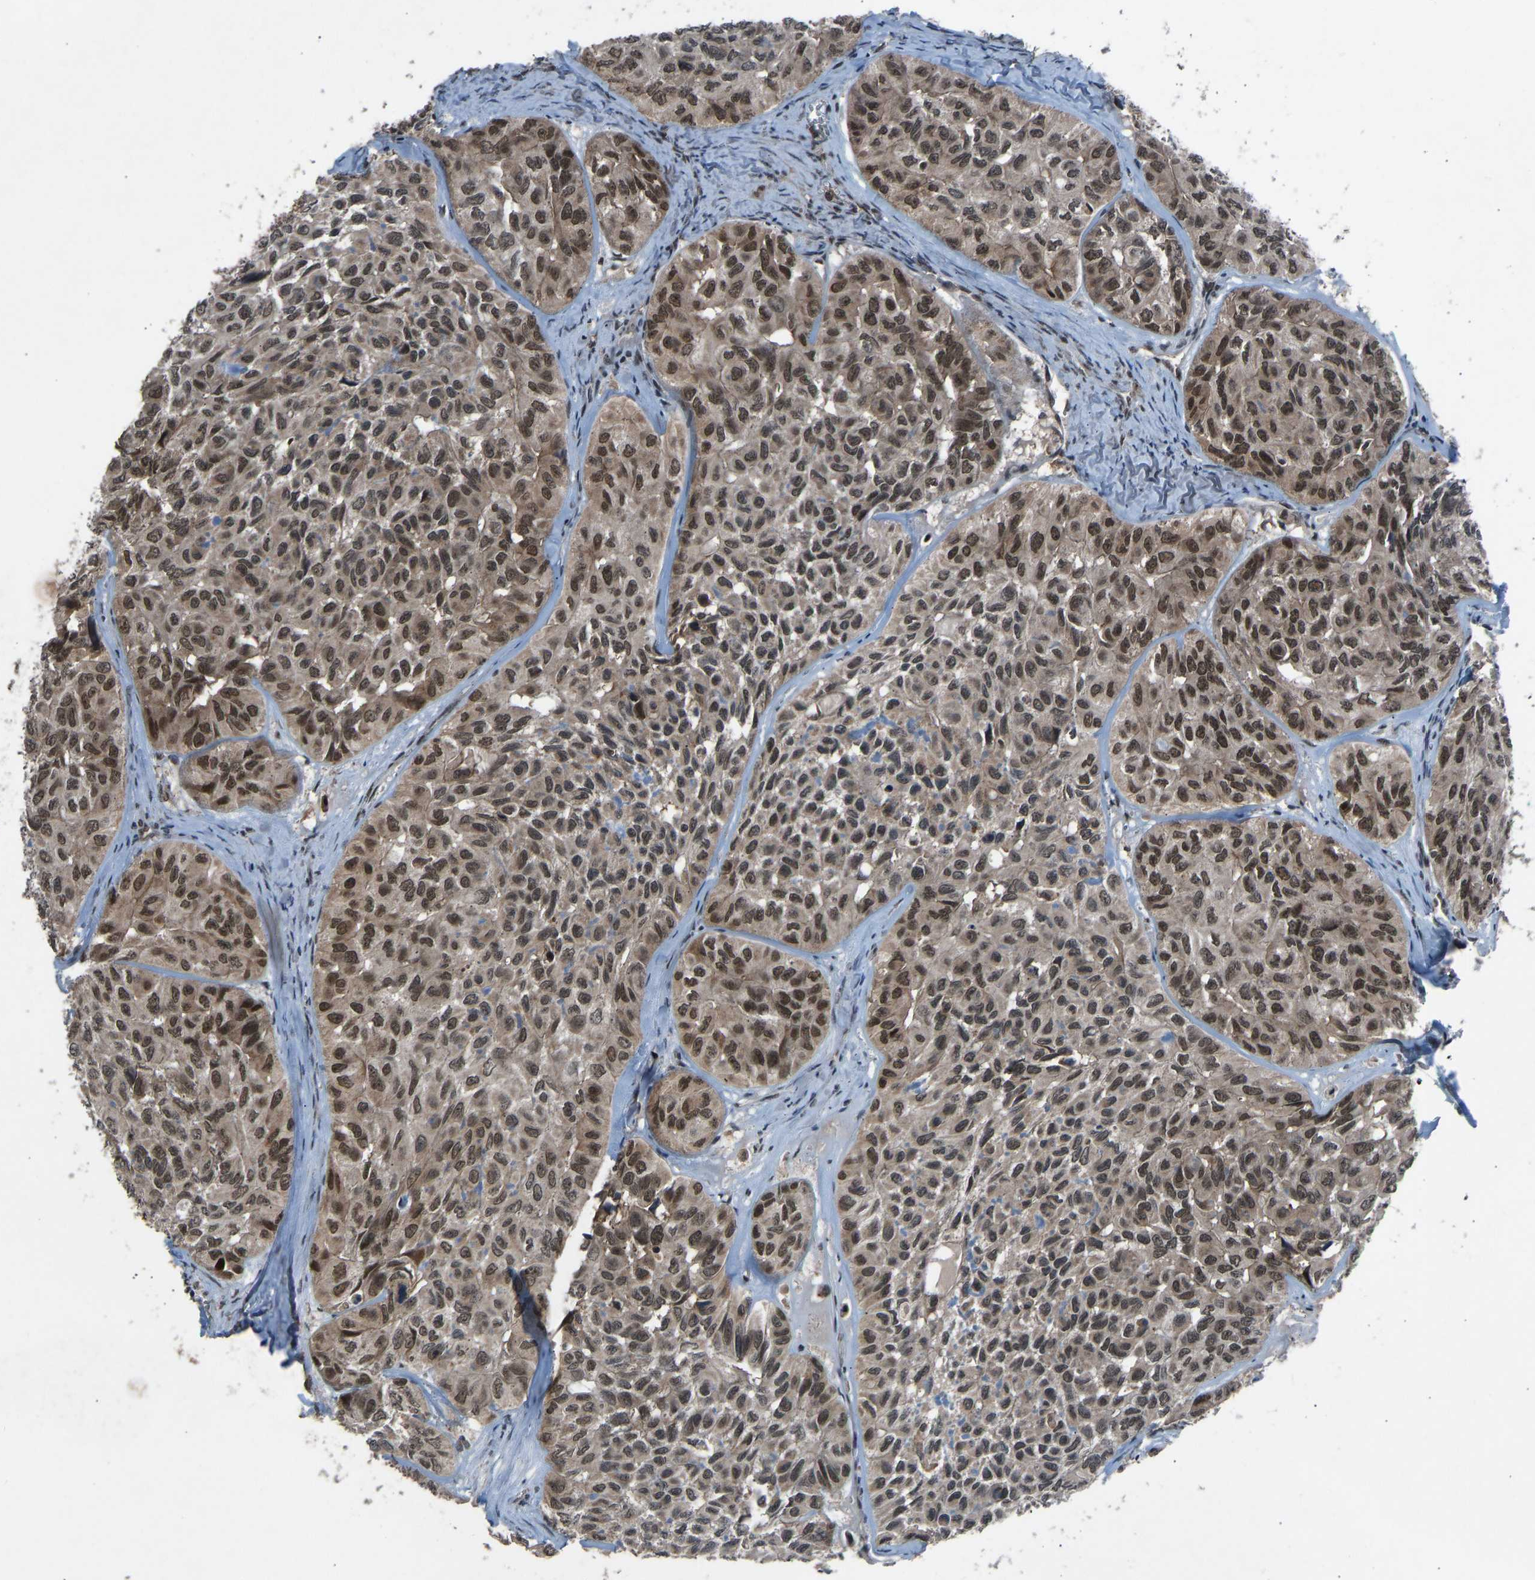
{"staining": {"intensity": "moderate", "quantity": ">75%", "location": "cytoplasmic/membranous,nuclear"}, "tissue": "head and neck cancer", "cell_type": "Tumor cells", "image_type": "cancer", "snomed": [{"axis": "morphology", "description": "Adenocarcinoma, NOS"}, {"axis": "topography", "description": "Salivary gland, NOS"}, {"axis": "topography", "description": "Head-Neck"}], "caption": "Head and neck adenocarcinoma stained with a brown dye reveals moderate cytoplasmic/membranous and nuclear positive staining in about >75% of tumor cells.", "gene": "SLC43A1", "patient": {"sex": "female", "age": 76}}